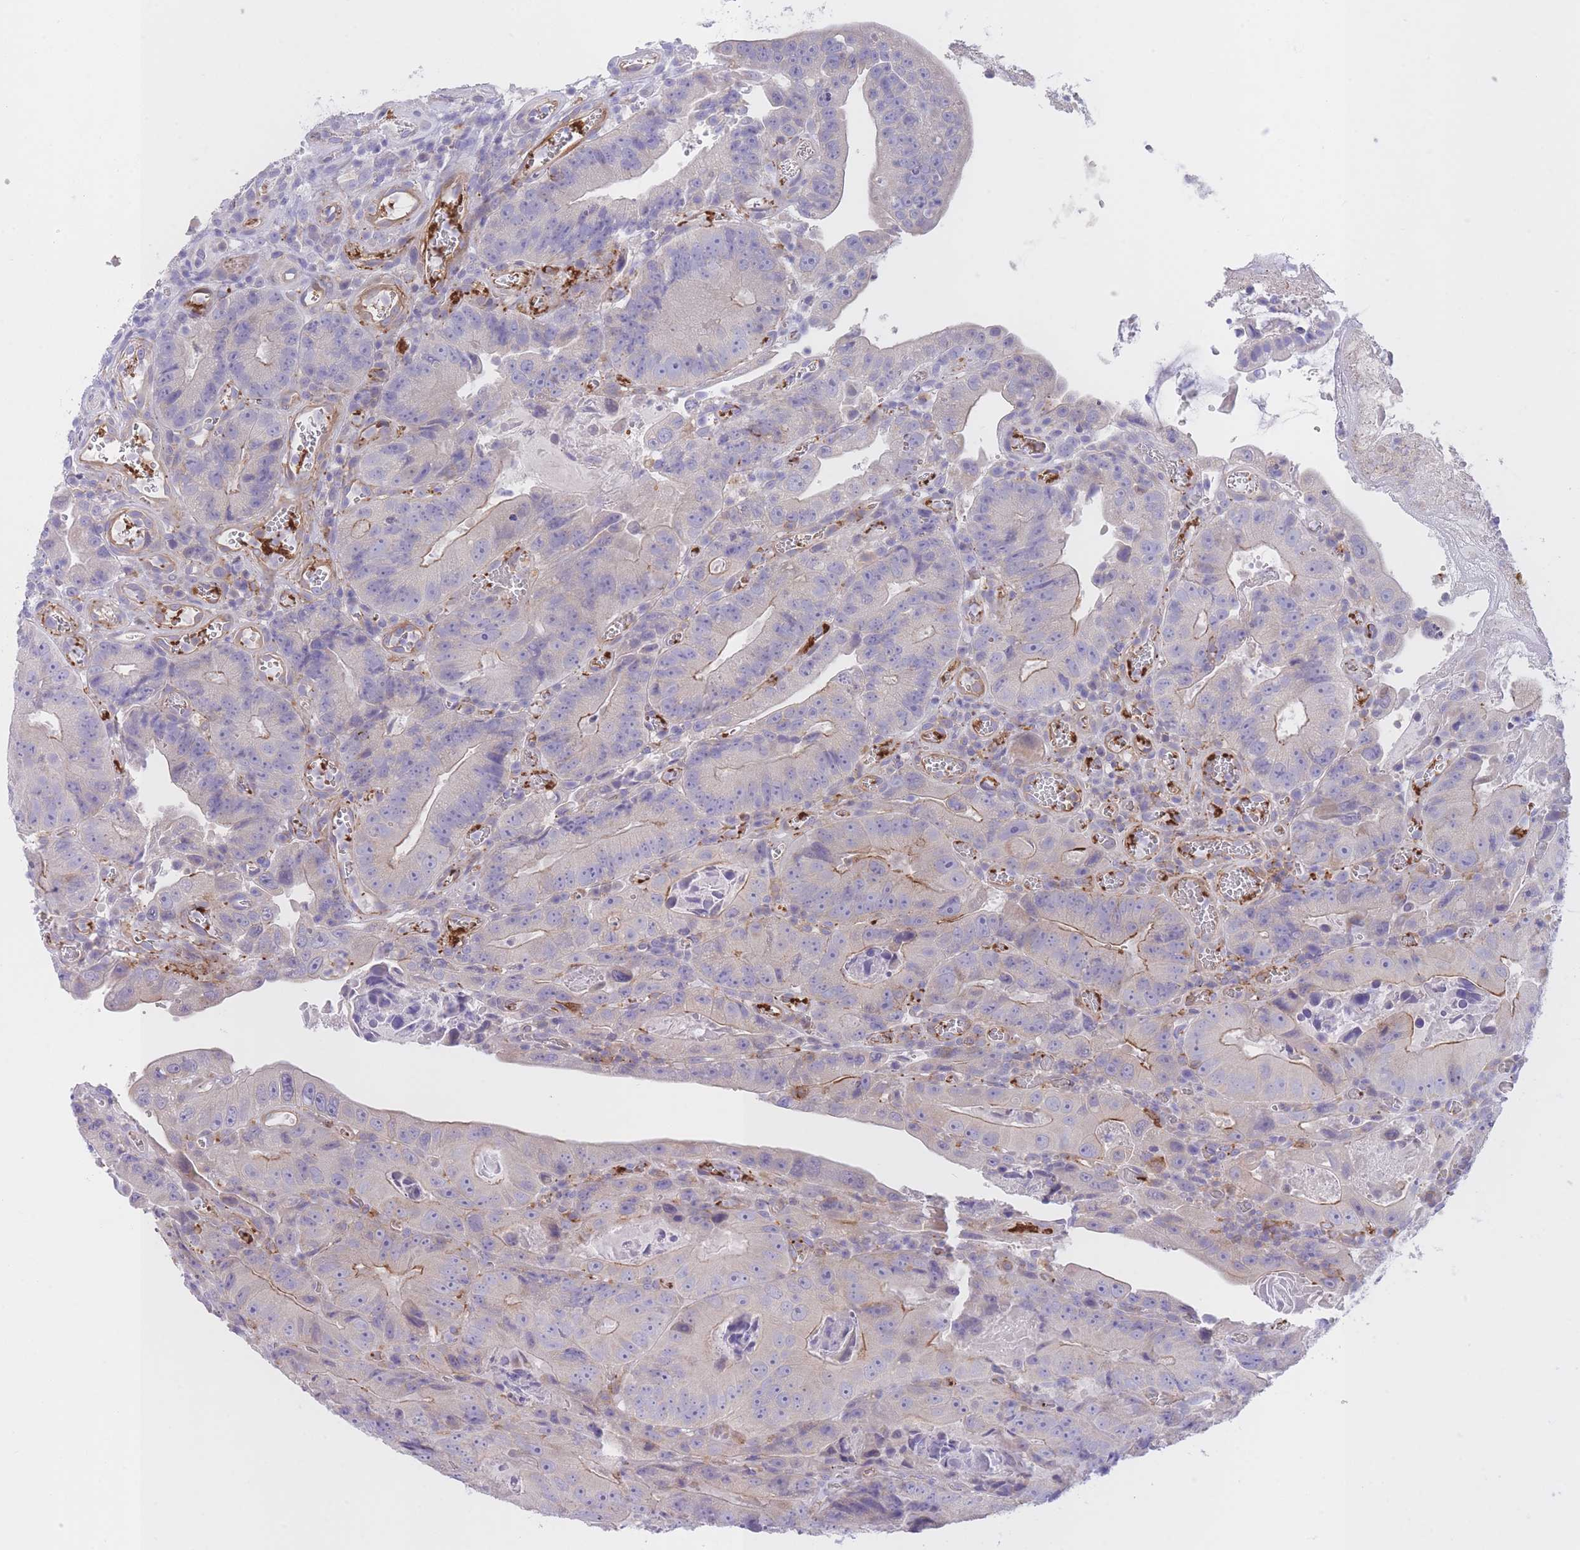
{"staining": {"intensity": "weak", "quantity": "<25%", "location": "cytoplasmic/membranous"}, "tissue": "colorectal cancer", "cell_type": "Tumor cells", "image_type": "cancer", "snomed": [{"axis": "morphology", "description": "Adenocarcinoma, NOS"}, {"axis": "topography", "description": "Colon"}], "caption": "A high-resolution micrograph shows immunohistochemistry (IHC) staining of colorectal adenocarcinoma, which exhibits no significant expression in tumor cells.", "gene": "LDB3", "patient": {"sex": "female", "age": 86}}